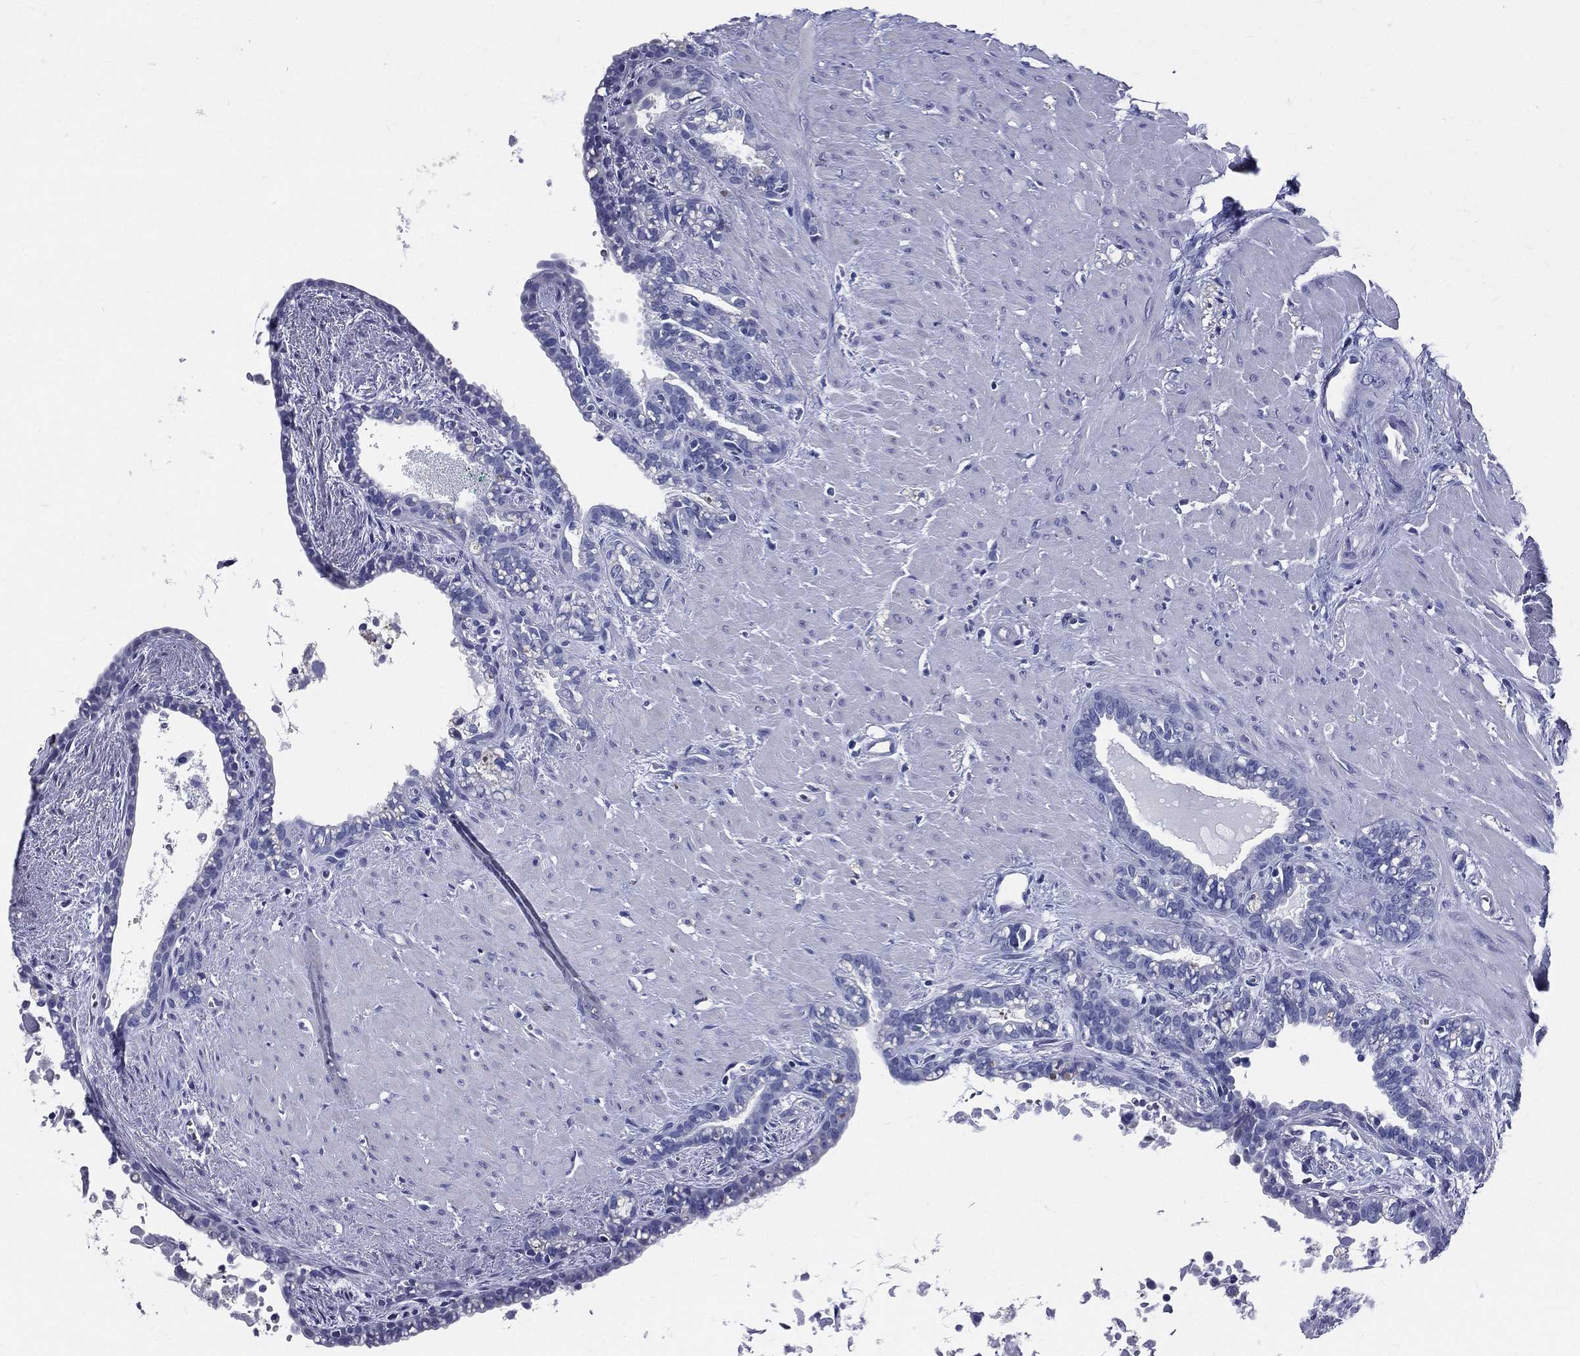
{"staining": {"intensity": "negative", "quantity": "none", "location": "none"}, "tissue": "seminal vesicle", "cell_type": "Glandular cells", "image_type": "normal", "snomed": [{"axis": "morphology", "description": "Normal tissue, NOS"}, {"axis": "morphology", "description": "Urothelial carcinoma, NOS"}, {"axis": "topography", "description": "Urinary bladder"}, {"axis": "topography", "description": "Seminal veicle"}], "caption": "The image displays no staining of glandular cells in unremarkable seminal vesicle. (Stains: DAB (3,3'-diaminobenzidine) immunohistochemistry (IHC) with hematoxylin counter stain, Microscopy: brightfield microscopy at high magnification).", "gene": "DPYS", "patient": {"sex": "male", "age": 76}}